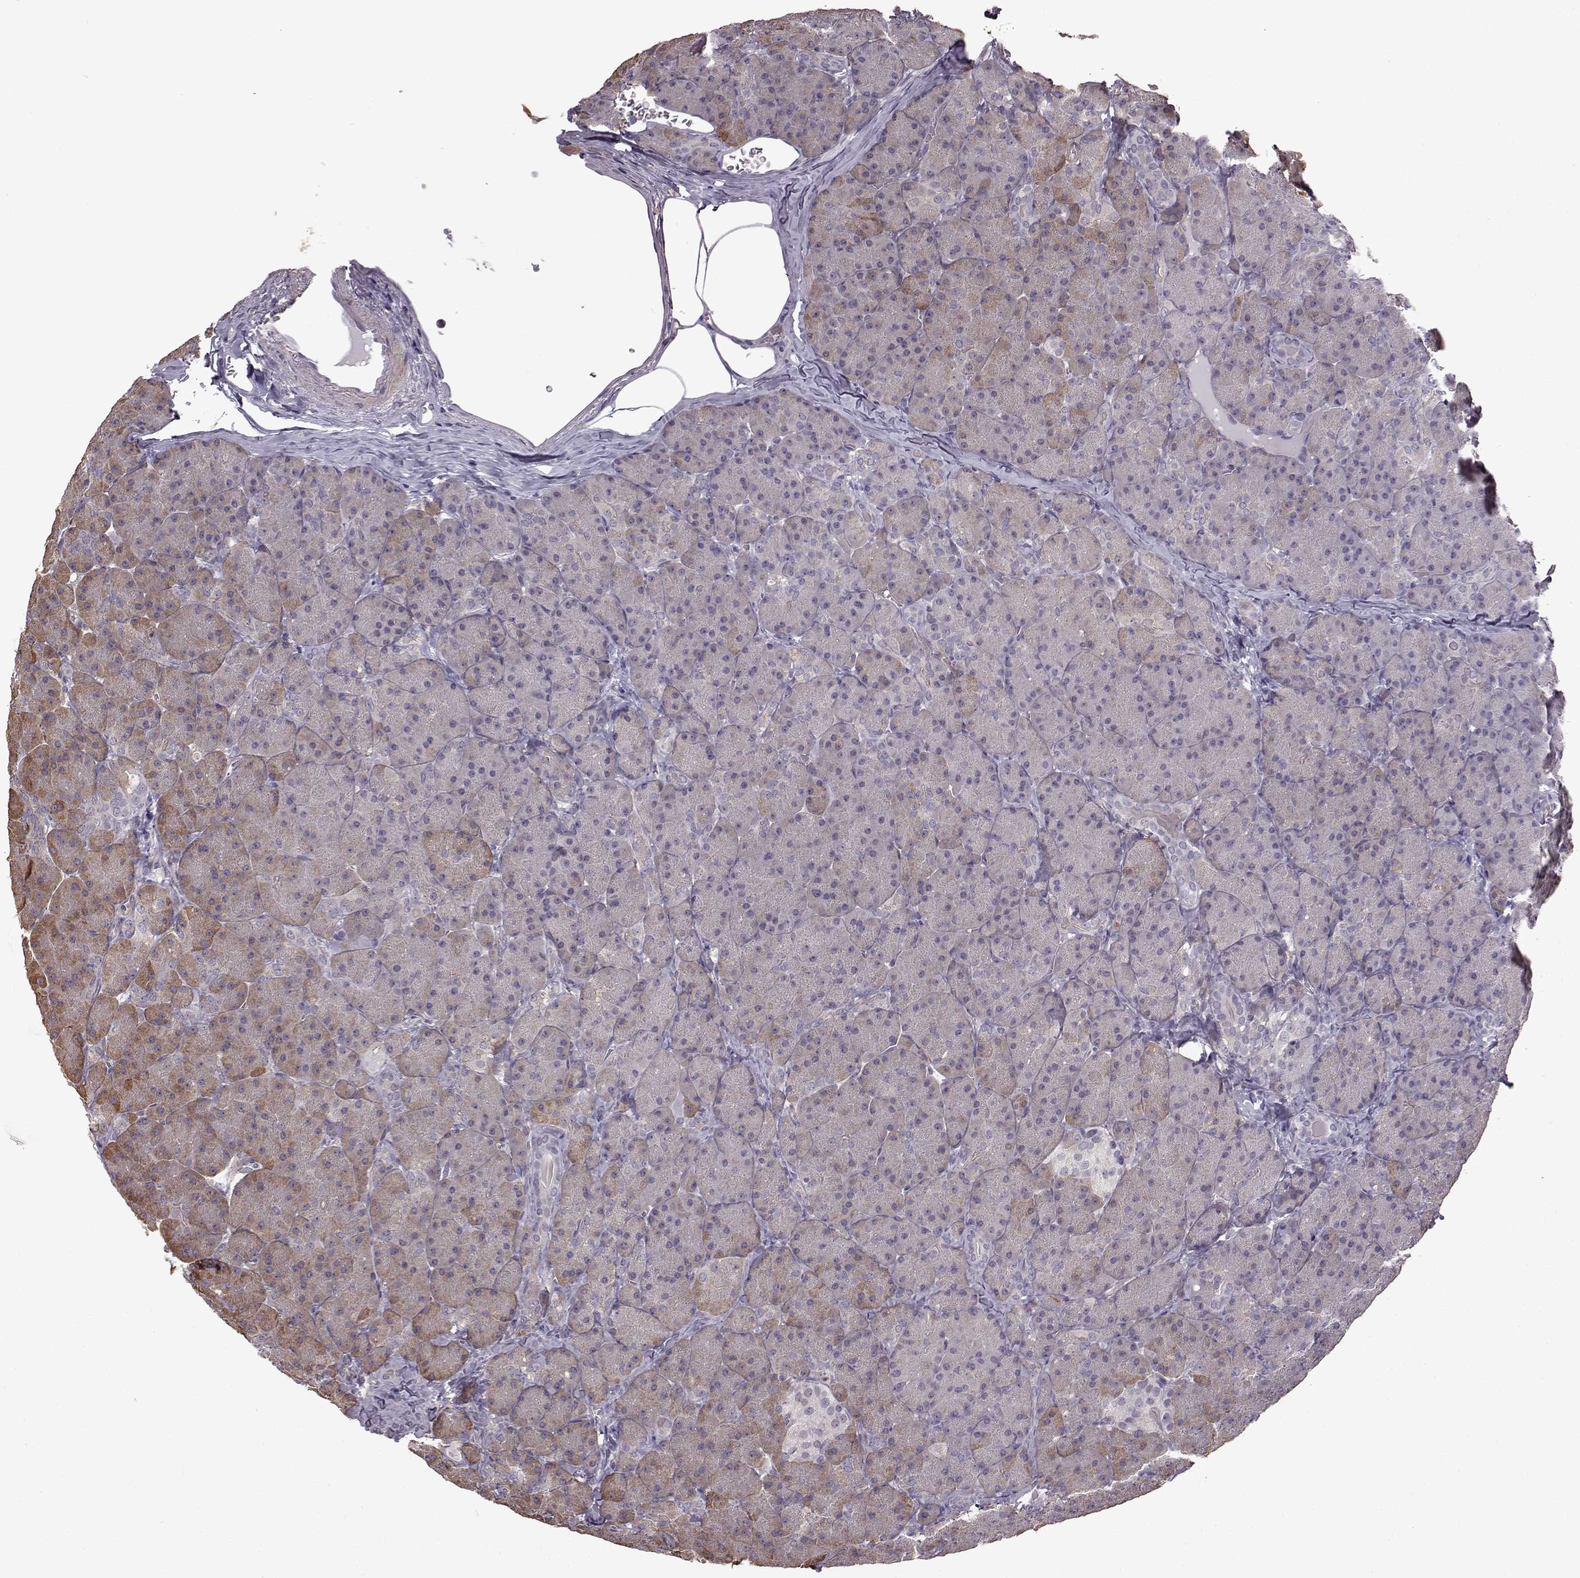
{"staining": {"intensity": "weak", "quantity": "<25%", "location": "cytoplasmic/membranous"}, "tissue": "pancreas", "cell_type": "Exocrine glandular cells", "image_type": "normal", "snomed": [{"axis": "morphology", "description": "Normal tissue, NOS"}, {"axis": "topography", "description": "Pancreas"}], "caption": "A high-resolution photomicrograph shows immunohistochemistry staining of benign pancreas, which displays no significant staining in exocrine glandular cells.", "gene": "SYNPO2", "patient": {"sex": "male", "age": 57}}